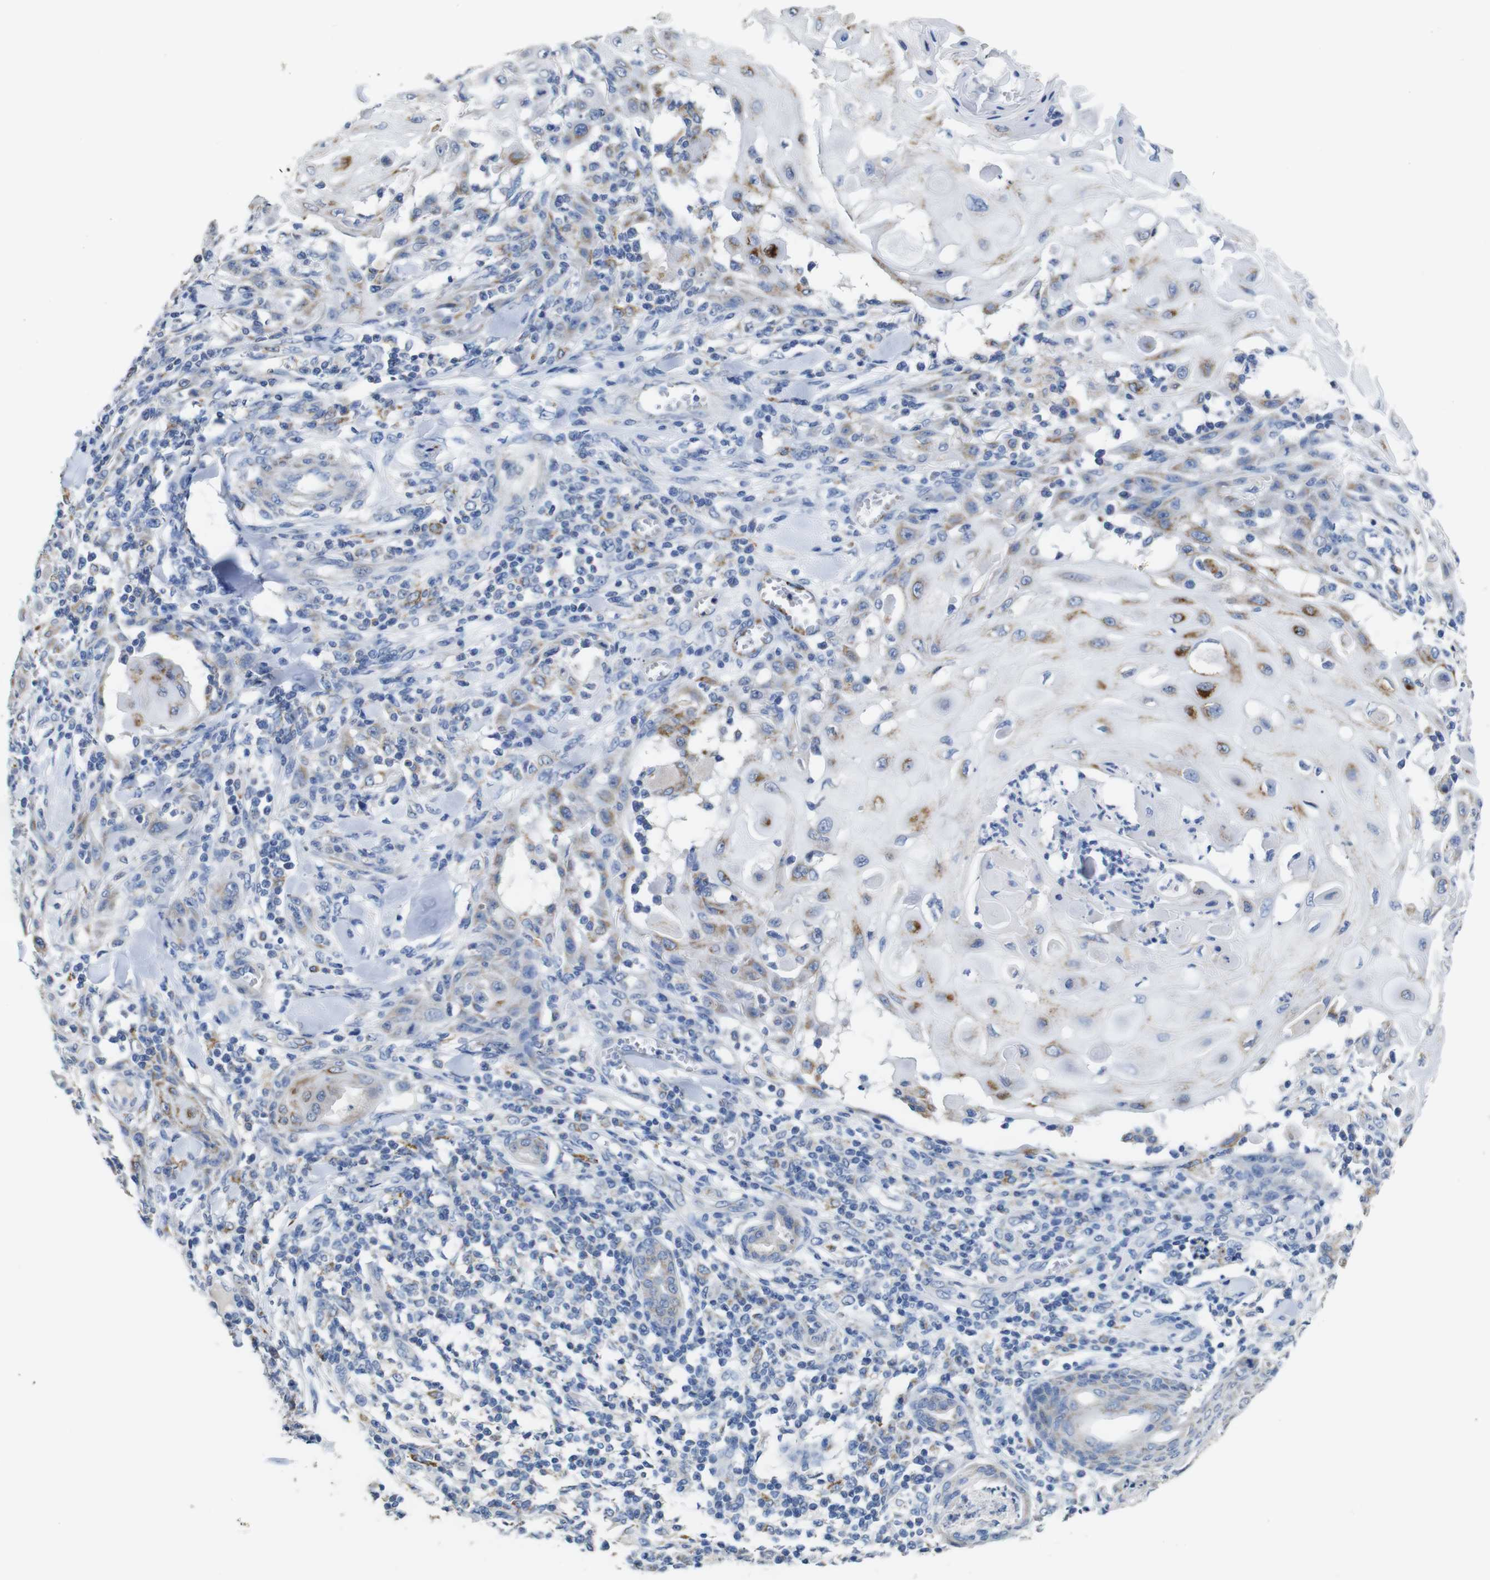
{"staining": {"intensity": "moderate", "quantity": "25%-75%", "location": "cytoplasmic/membranous"}, "tissue": "skin cancer", "cell_type": "Tumor cells", "image_type": "cancer", "snomed": [{"axis": "morphology", "description": "Squamous cell carcinoma, NOS"}, {"axis": "topography", "description": "Skin"}], "caption": "Immunohistochemical staining of squamous cell carcinoma (skin) demonstrates medium levels of moderate cytoplasmic/membranous expression in approximately 25%-75% of tumor cells. (Brightfield microscopy of DAB IHC at high magnification).", "gene": "MAOA", "patient": {"sex": "male", "age": 24}}